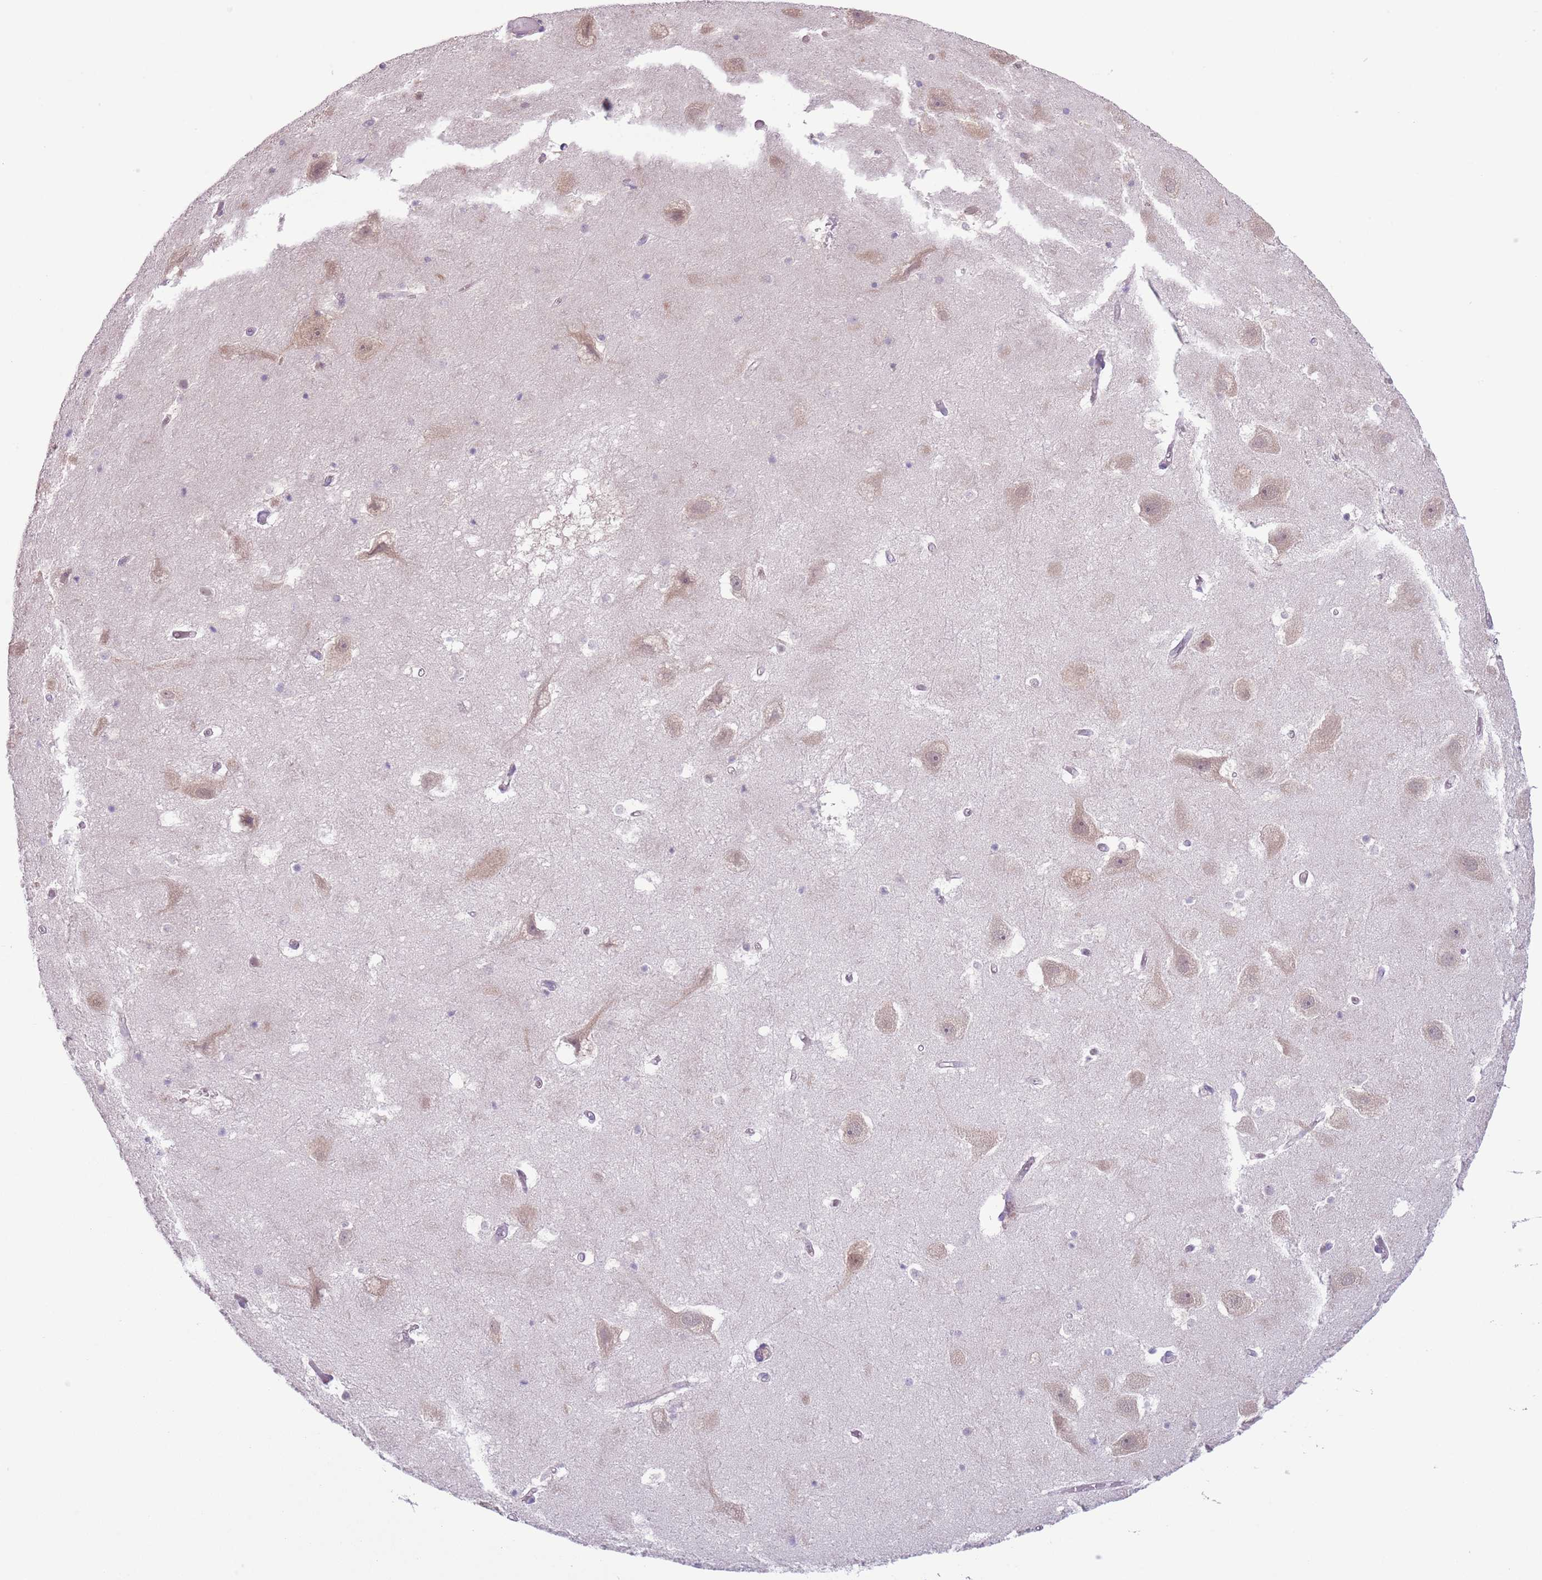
{"staining": {"intensity": "negative", "quantity": "none", "location": "none"}, "tissue": "hippocampus", "cell_type": "Glial cells", "image_type": "normal", "snomed": [{"axis": "morphology", "description": "Normal tissue, NOS"}, {"axis": "topography", "description": "Hippocampus"}], "caption": "Human hippocampus stained for a protein using IHC displays no staining in glial cells.", "gene": "COPE", "patient": {"sex": "female", "age": 52}}